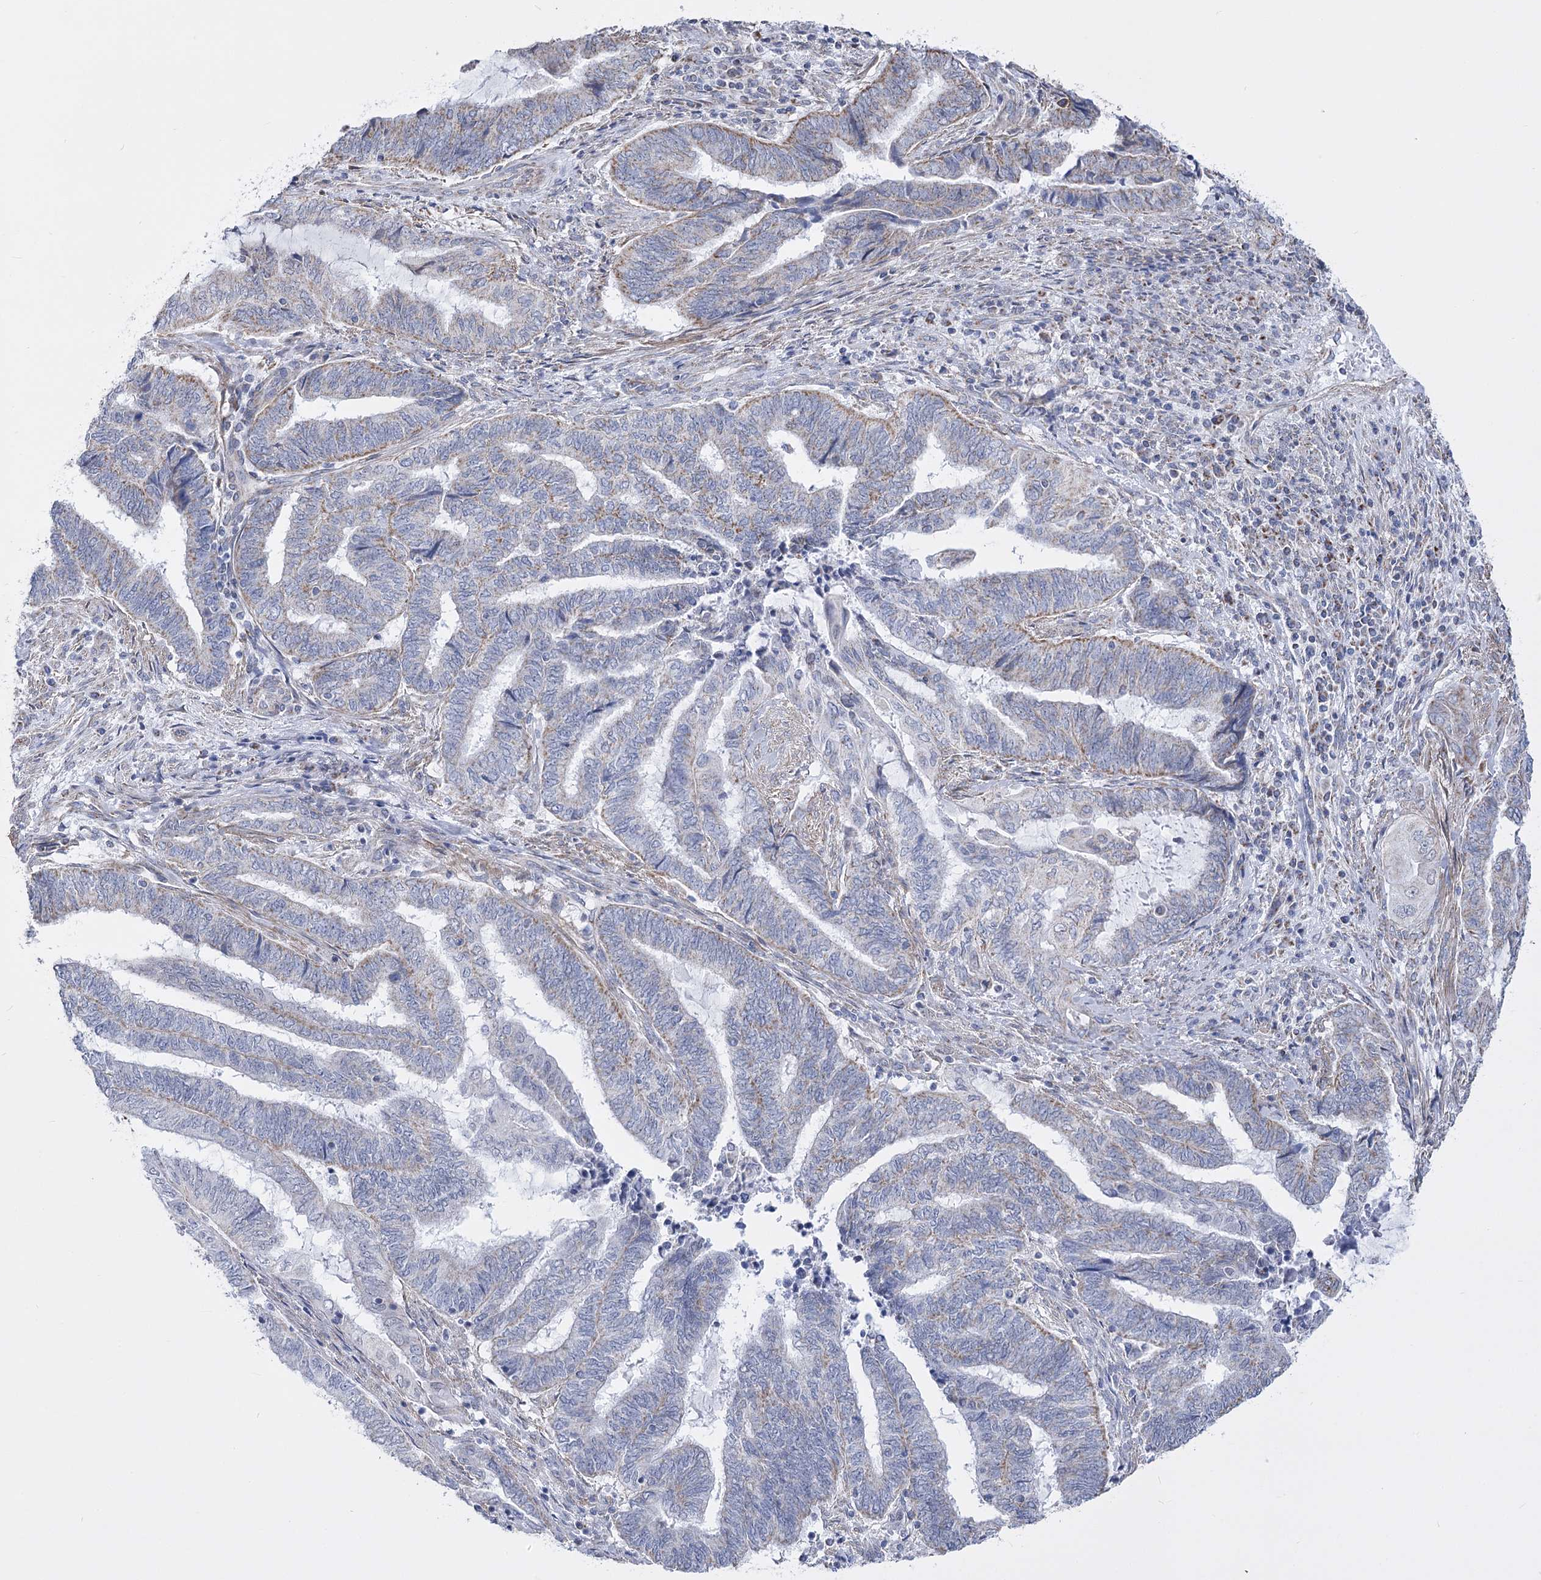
{"staining": {"intensity": "weak", "quantity": "<25%", "location": "cytoplasmic/membranous"}, "tissue": "endometrial cancer", "cell_type": "Tumor cells", "image_type": "cancer", "snomed": [{"axis": "morphology", "description": "Adenocarcinoma, NOS"}, {"axis": "topography", "description": "Uterus"}, {"axis": "topography", "description": "Endometrium"}], "caption": "A micrograph of human endometrial cancer (adenocarcinoma) is negative for staining in tumor cells.", "gene": "PDHB", "patient": {"sex": "female", "age": 70}}